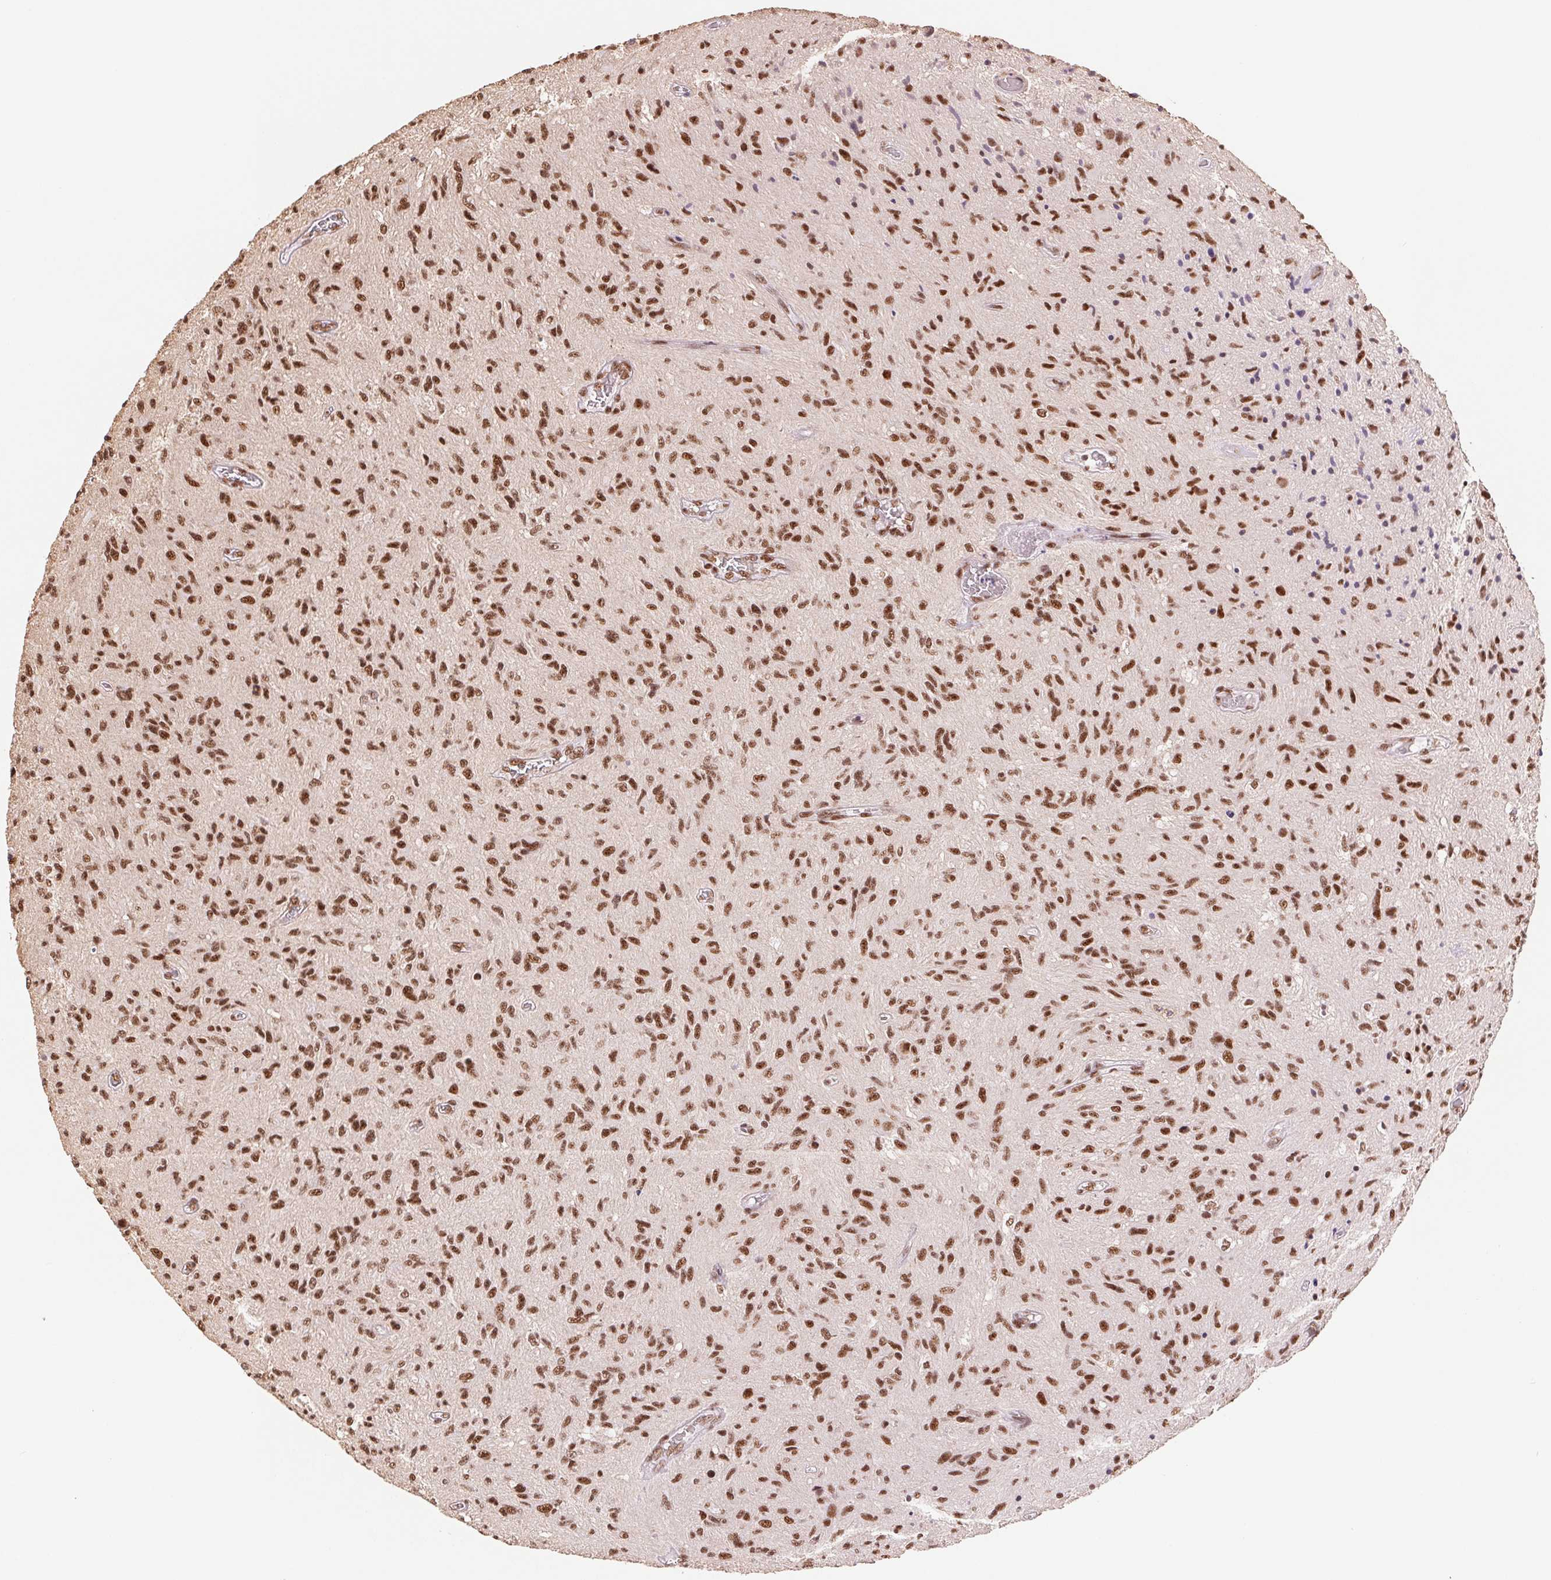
{"staining": {"intensity": "strong", "quantity": ">75%", "location": "nuclear"}, "tissue": "glioma", "cell_type": "Tumor cells", "image_type": "cancer", "snomed": [{"axis": "morphology", "description": "Glioma, malignant, High grade"}, {"axis": "topography", "description": "Brain"}], "caption": "Protein expression analysis of human glioma reveals strong nuclear expression in about >75% of tumor cells.", "gene": "SREK1", "patient": {"sex": "male", "age": 54}}